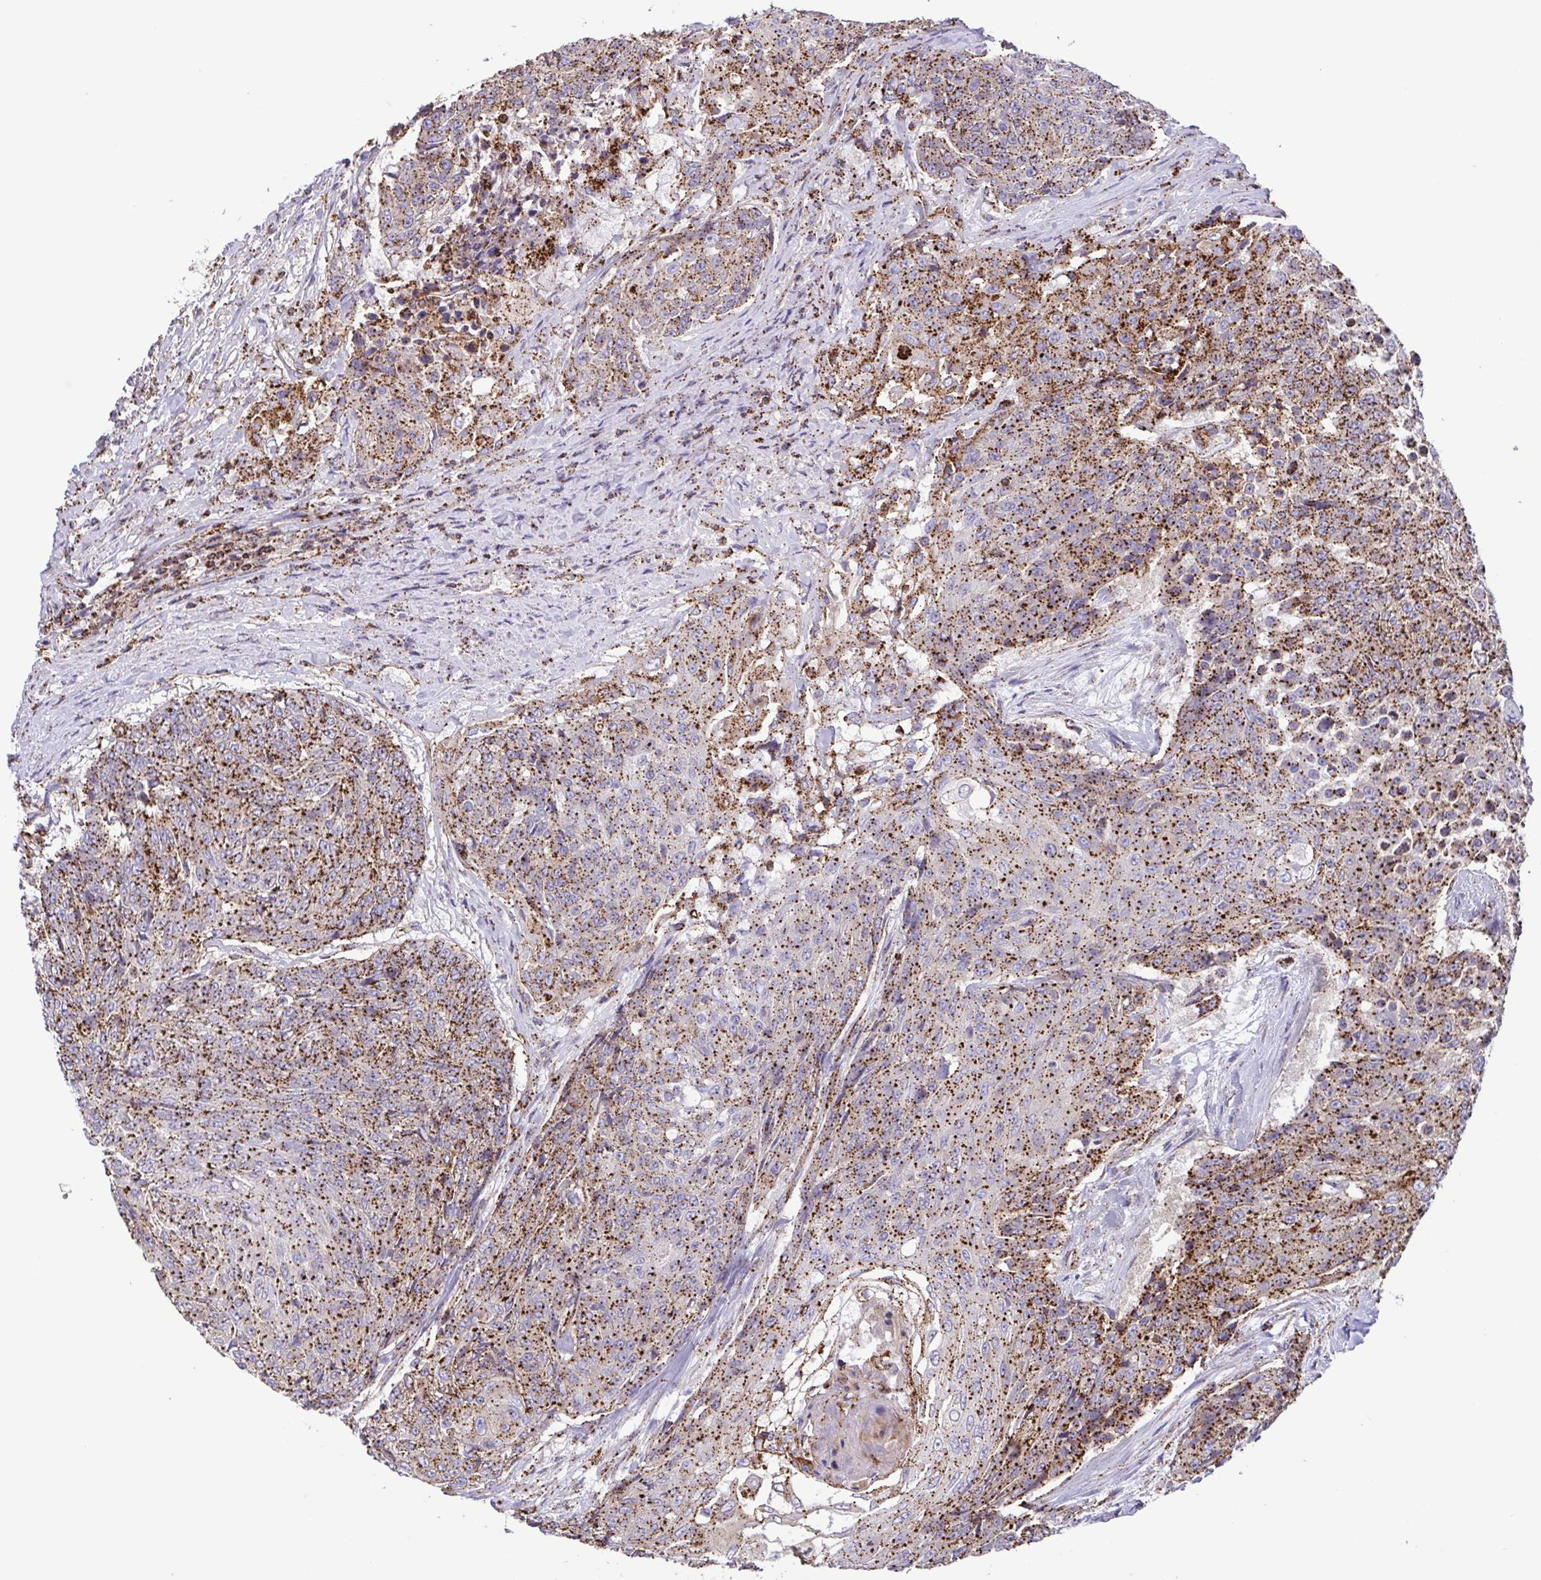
{"staining": {"intensity": "strong", "quantity": ">75%", "location": "cytoplasmic/membranous"}, "tissue": "urothelial cancer", "cell_type": "Tumor cells", "image_type": "cancer", "snomed": [{"axis": "morphology", "description": "Urothelial carcinoma, High grade"}, {"axis": "topography", "description": "Urinary bladder"}], "caption": "An IHC micrograph of tumor tissue is shown. Protein staining in brown shows strong cytoplasmic/membranous positivity in high-grade urothelial carcinoma within tumor cells.", "gene": "CHMP1B", "patient": {"sex": "female", "age": 63}}